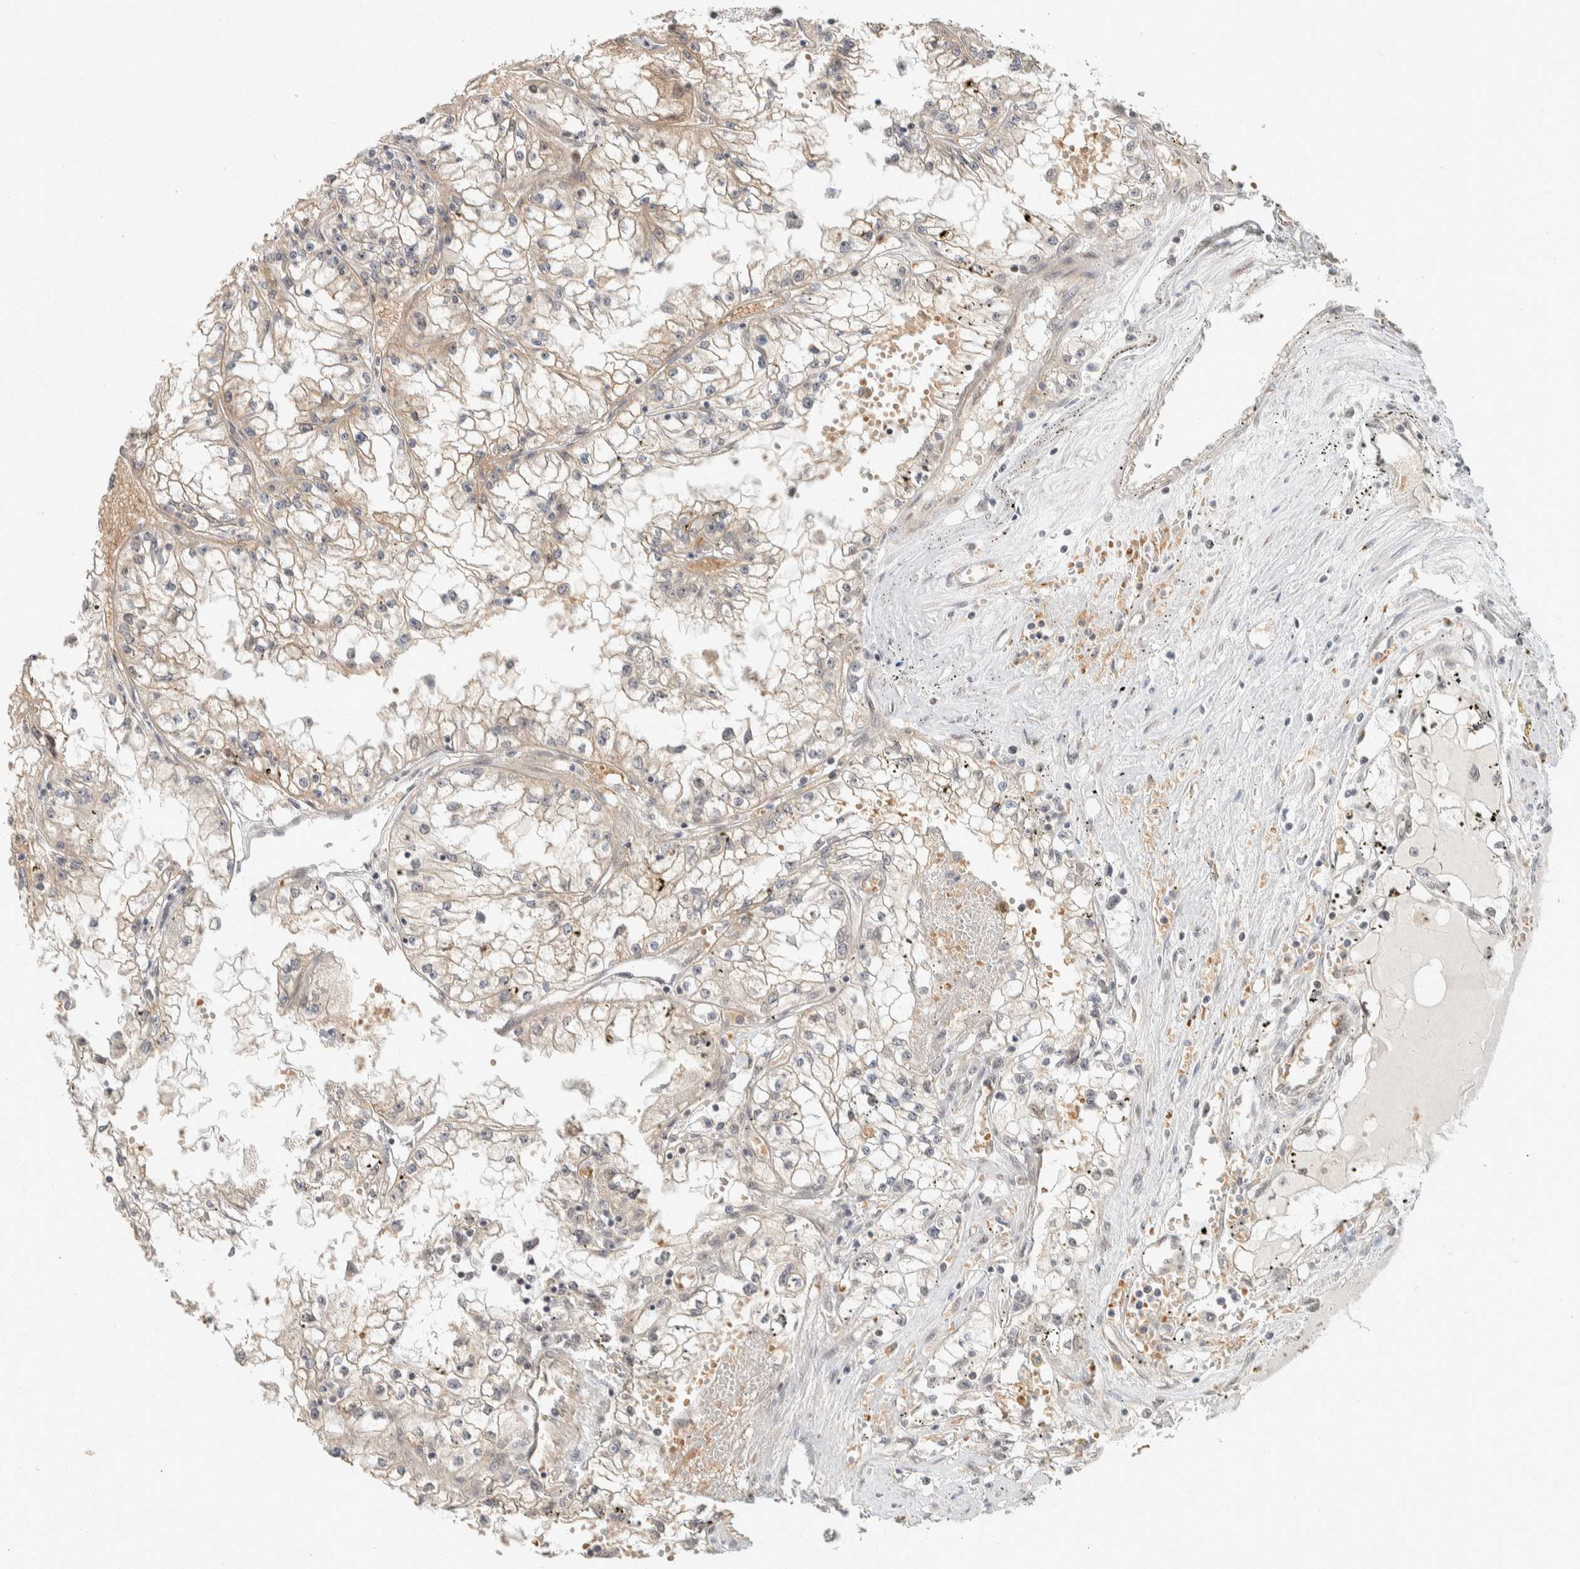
{"staining": {"intensity": "weak", "quantity": "25%-75%", "location": "cytoplasmic/membranous"}, "tissue": "renal cancer", "cell_type": "Tumor cells", "image_type": "cancer", "snomed": [{"axis": "morphology", "description": "Adenocarcinoma, NOS"}, {"axis": "topography", "description": "Kidney"}], "caption": "Immunohistochemistry image of renal cancer stained for a protein (brown), which shows low levels of weak cytoplasmic/membranous staining in about 25%-75% of tumor cells.", "gene": "ZBTB2", "patient": {"sex": "male", "age": 56}}